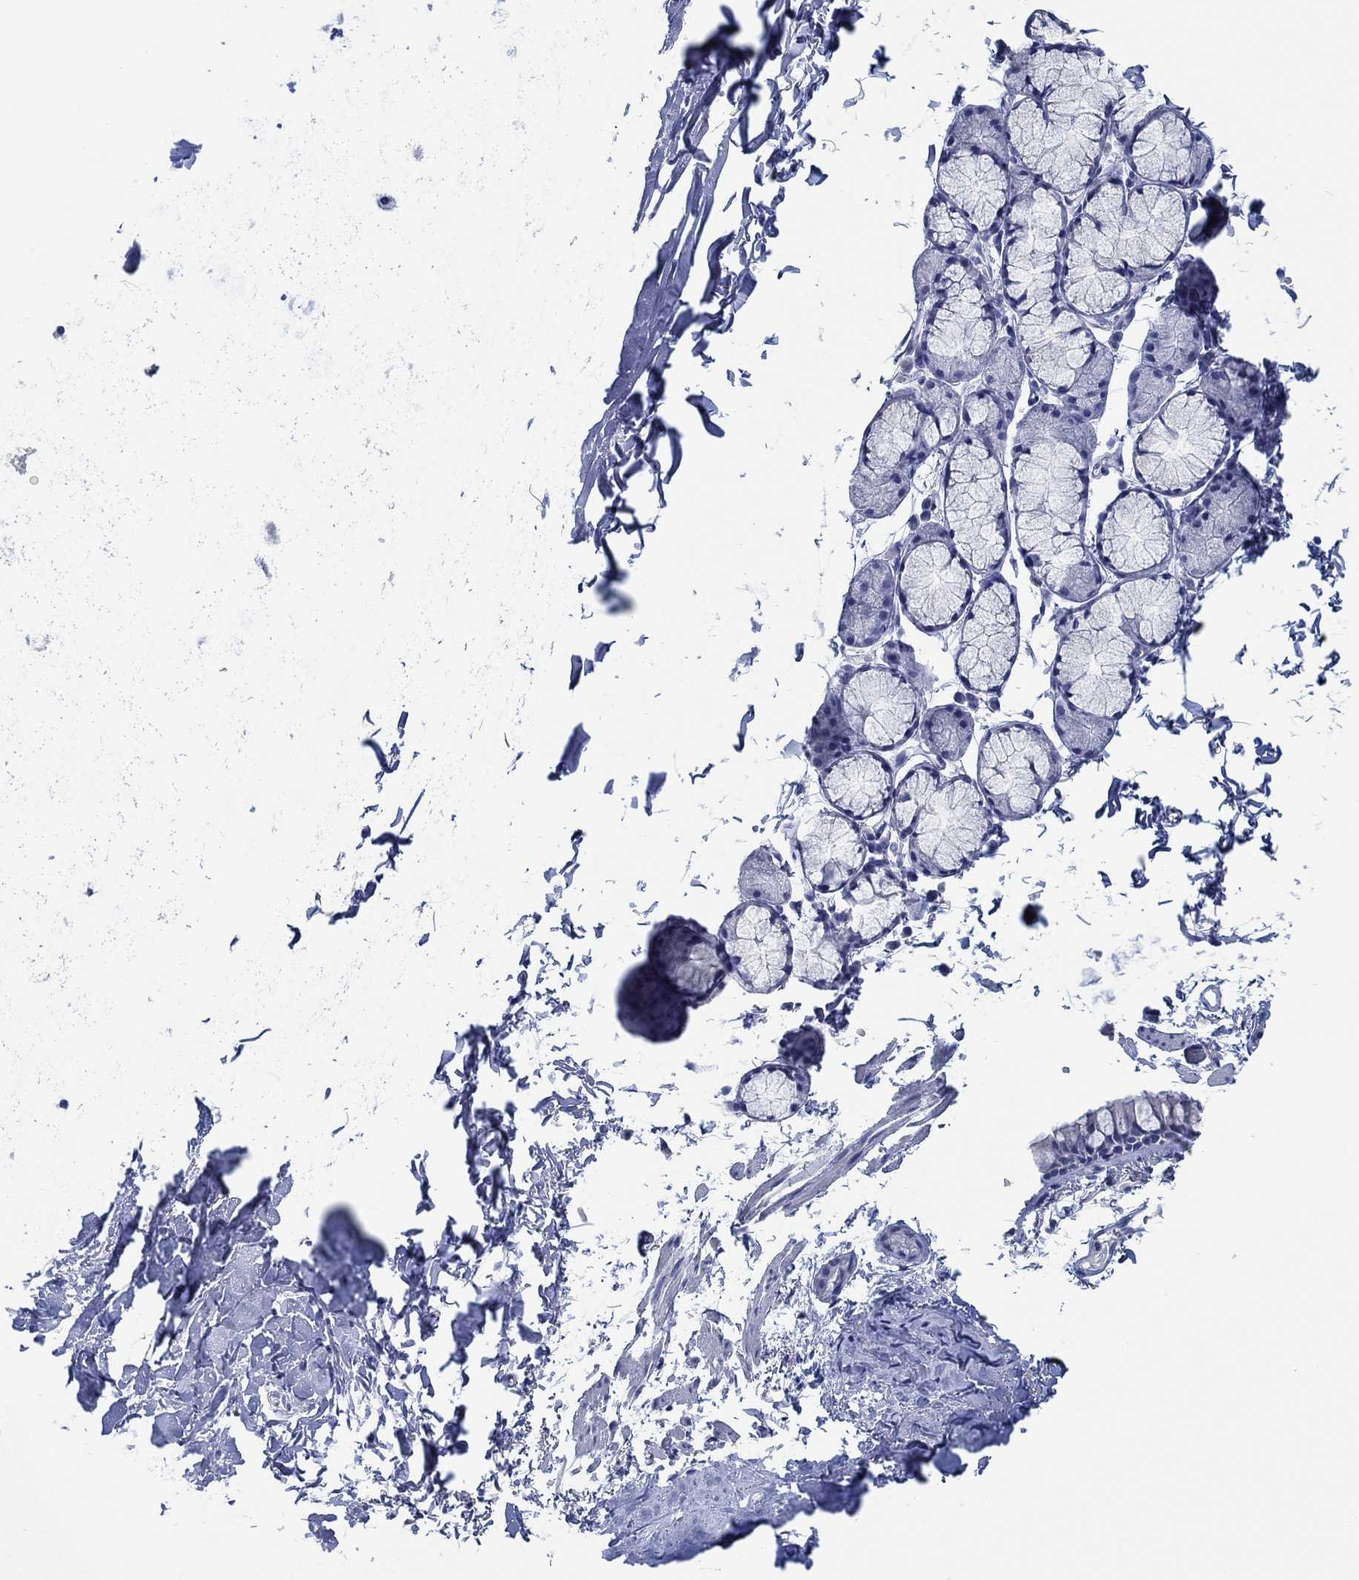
{"staining": {"intensity": "negative", "quantity": "none", "location": "none"}, "tissue": "soft tissue", "cell_type": "Fibroblasts", "image_type": "normal", "snomed": [{"axis": "morphology", "description": "Normal tissue, NOS"}, {"axis": "topography", "description": "Cartilage tissue"}, {"axis": "topography", "description": "Bronchus"}], "caption": "This is a histopathology image of IHC staining of benign soft tissue, which shows no positivity in fibroblasts. (Stains: DAB immunohistochemistry (IHC) with hematoxylin counter stain, Microscopy: brightfield microscopy at high magnification).", "gene": "TOMM20L", "patient": {"sex": "female", "age": 79}}